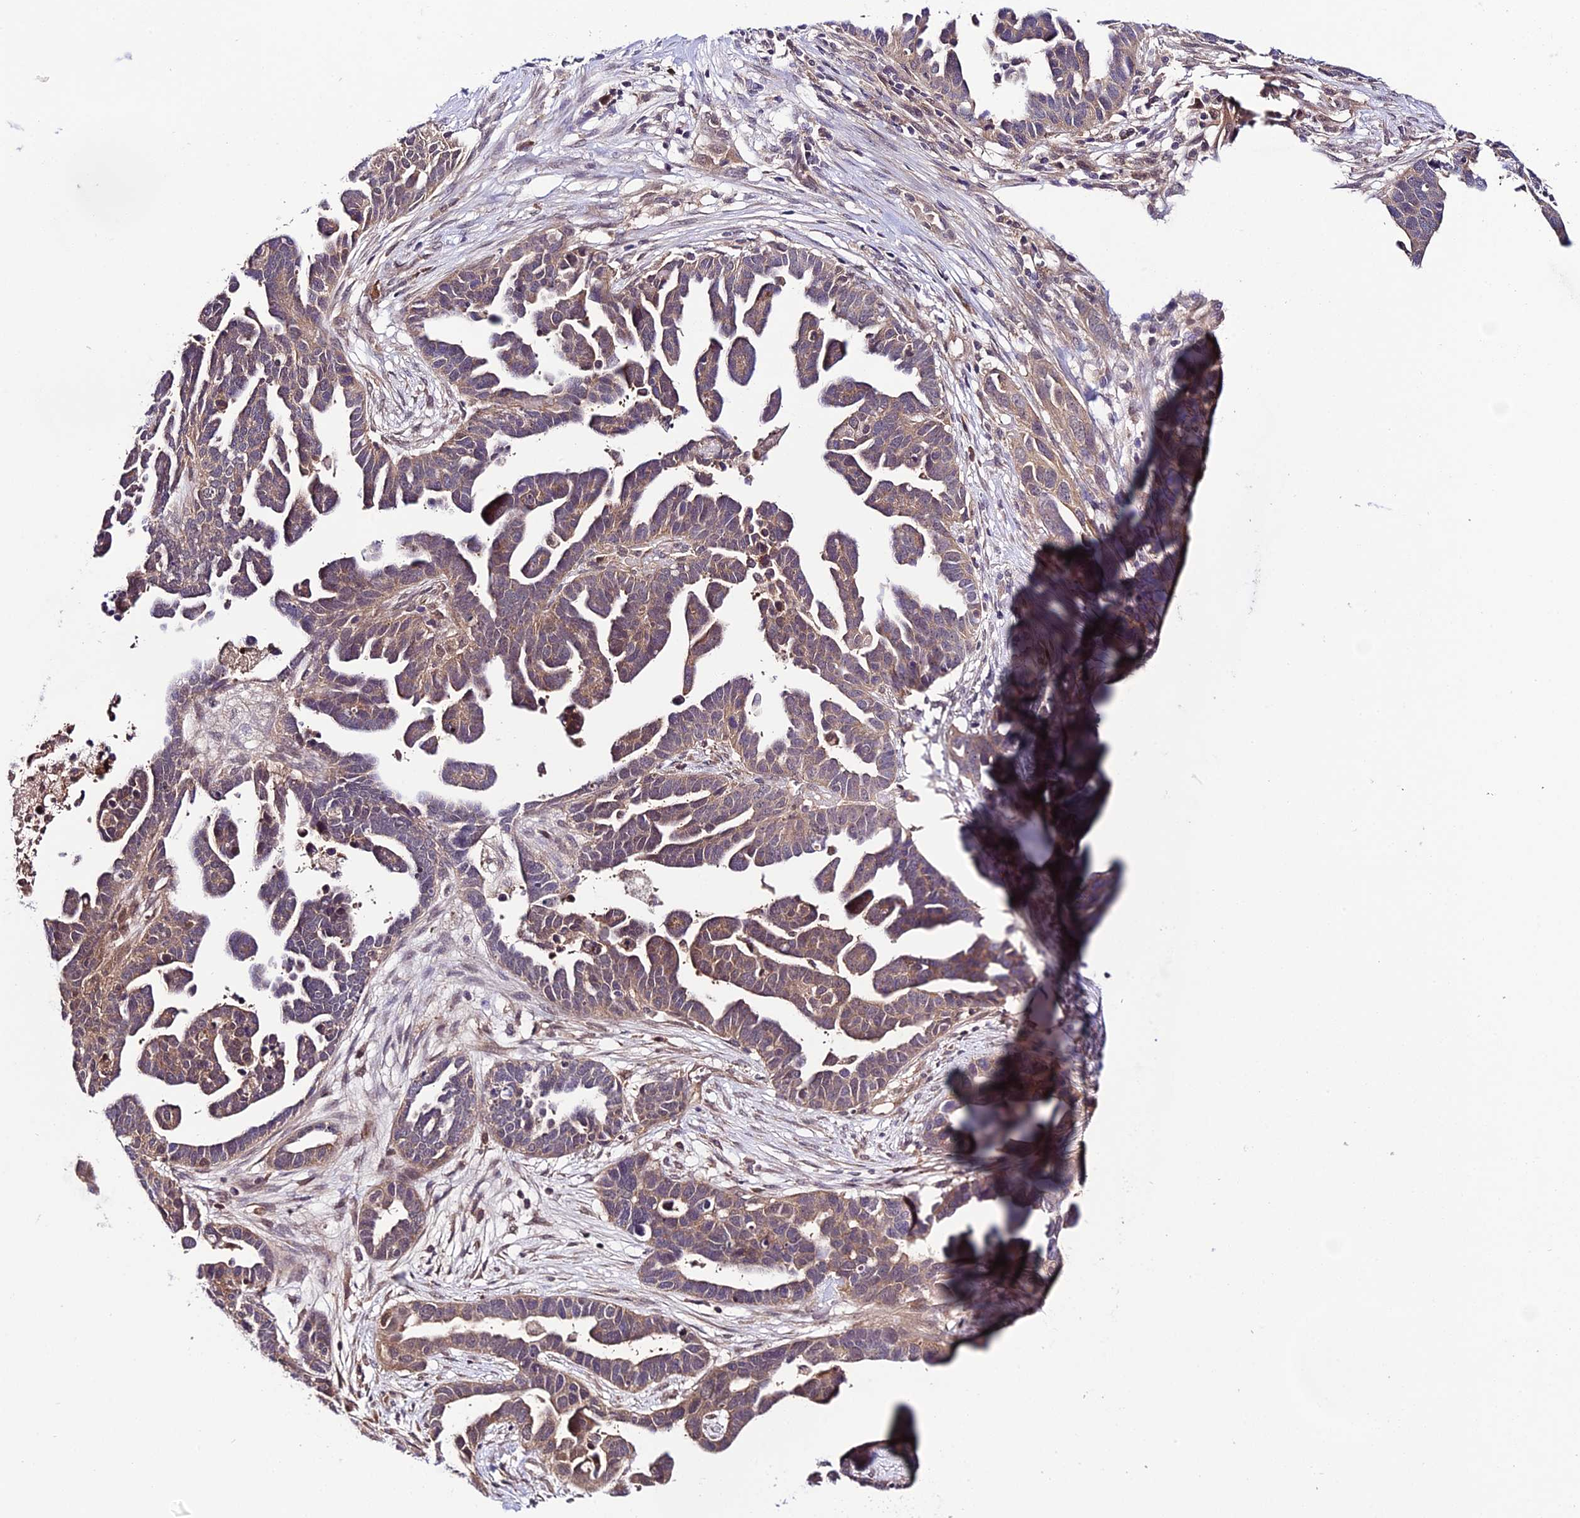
{"staining": {"intensity": "moderate", "quantity": ">75%", "location": "cytoplasmic/membranous"}, "tissue": "ovarian cancer", "cell_type": "Tumor cells", "image_type": "cancer", "snomed": [{"axis": "morphology", "description": "Cystadenocarcinoma, serous, NOS"}, {"axis": "topography", "description": "Ovary"}], "caption": "Human ovarian serous cystadenocarcinoma stained with a brown dye exhibits moderate cytoplasmic/membranous positive staining in approximately >75% of tumor cells.", "gene": "TRIM40", "patient": {"sex": "female", "age": 54}}